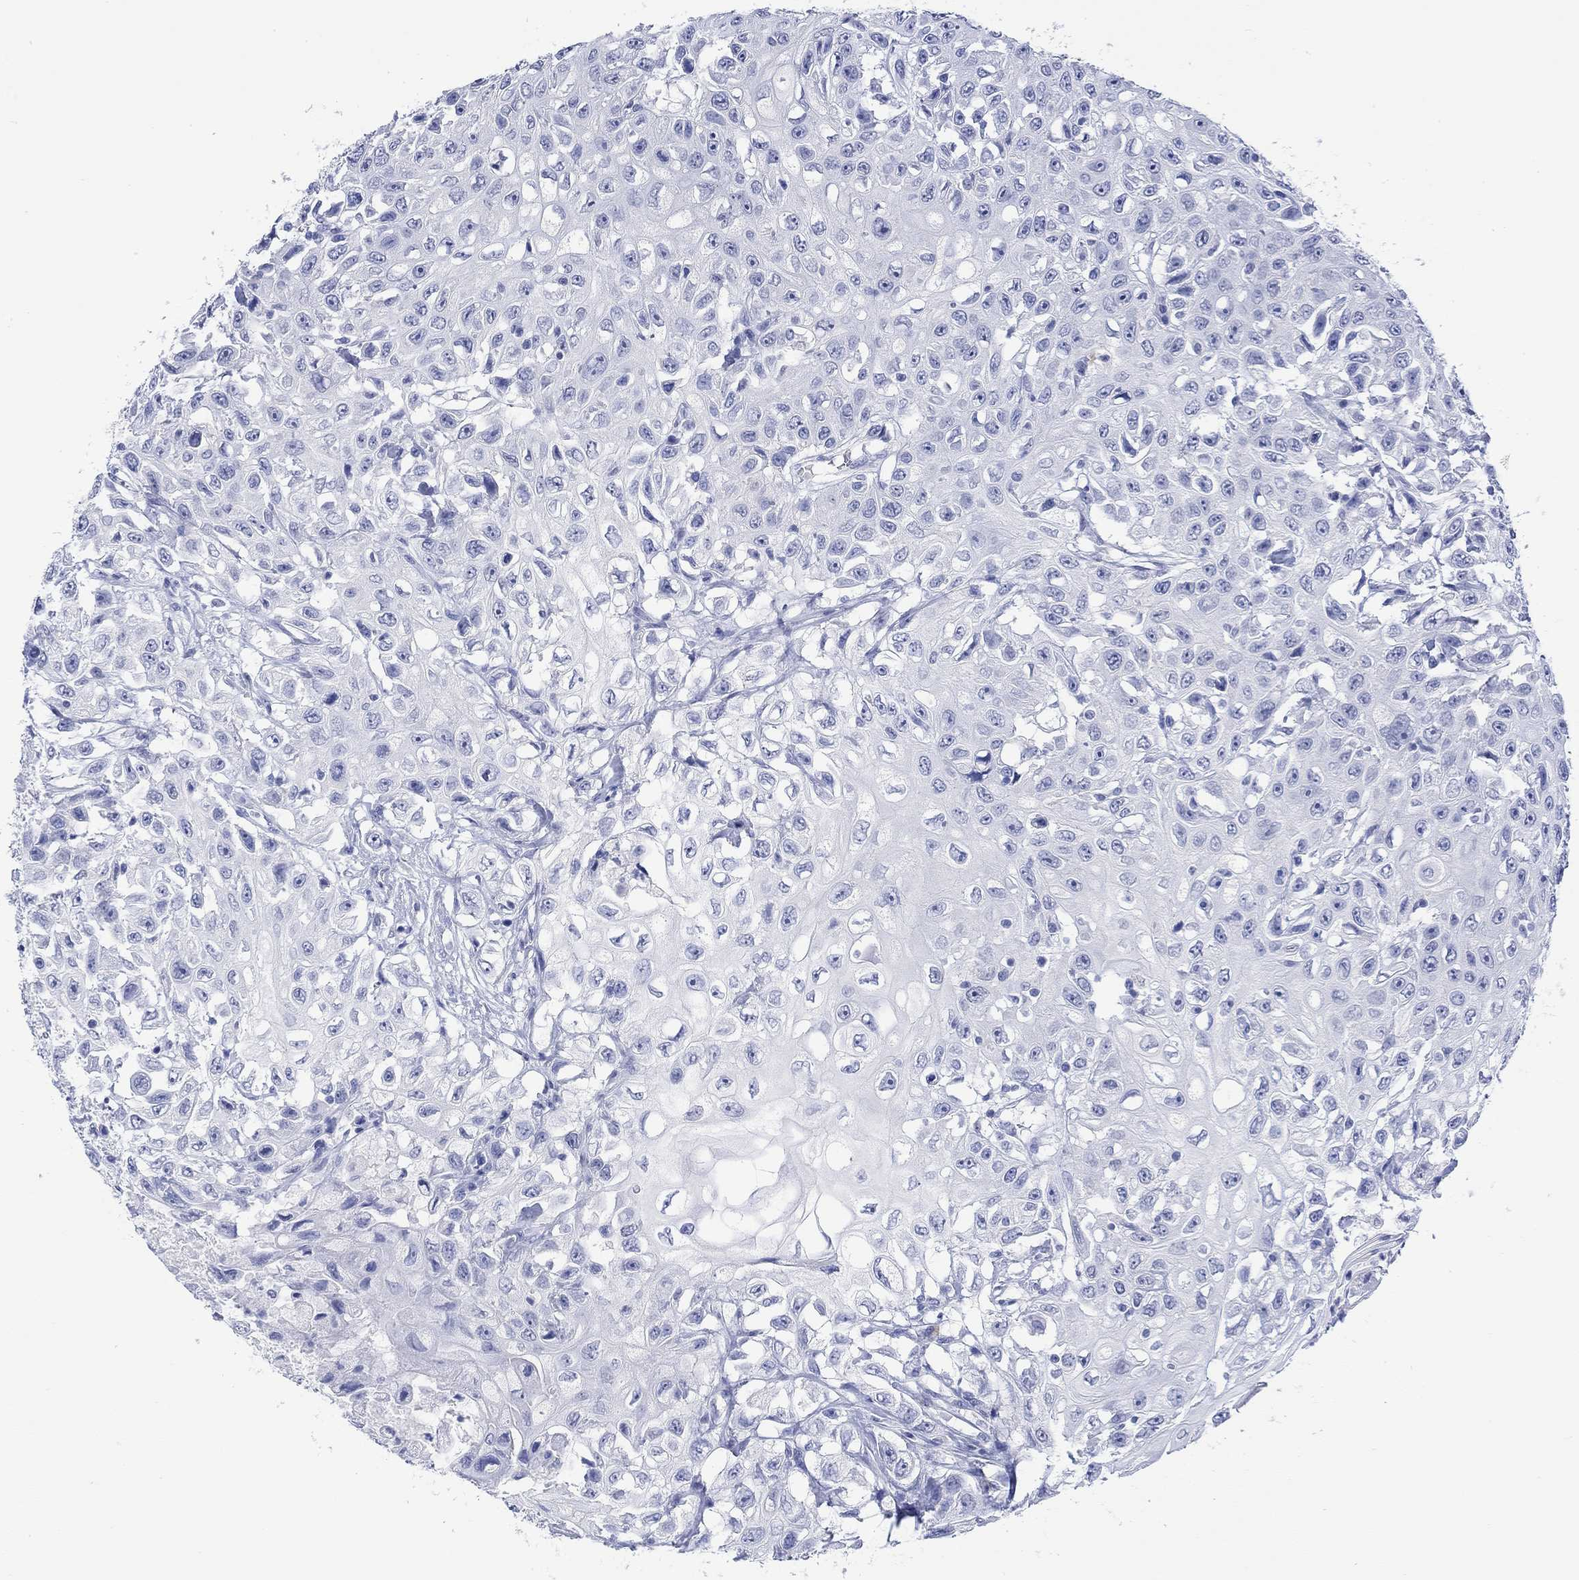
{"staining": {"intensity": "negative", "quantity": "none", "location": "none"}, "tissue": "urothelial cancer", "cell_type": "Tumor cells", "image_type": "cancer", "snomed": [{"axis": "morphology", "description": "Urothelial carcinoma, High grade"}, {"axis": "topography", "description": "Urinary bladder"}], "caption": "The image displays no staining of tumor cells in urothelial cancer. The staining was performed using DAB (3,3'-diaminobenzidine) to visualize the protein expression in brown, while the nuclei were stained in blue with hematoxylin (Magnification: 20x).", "gene": "MSI1", "patient": {"sex": "female", "age": 56}}